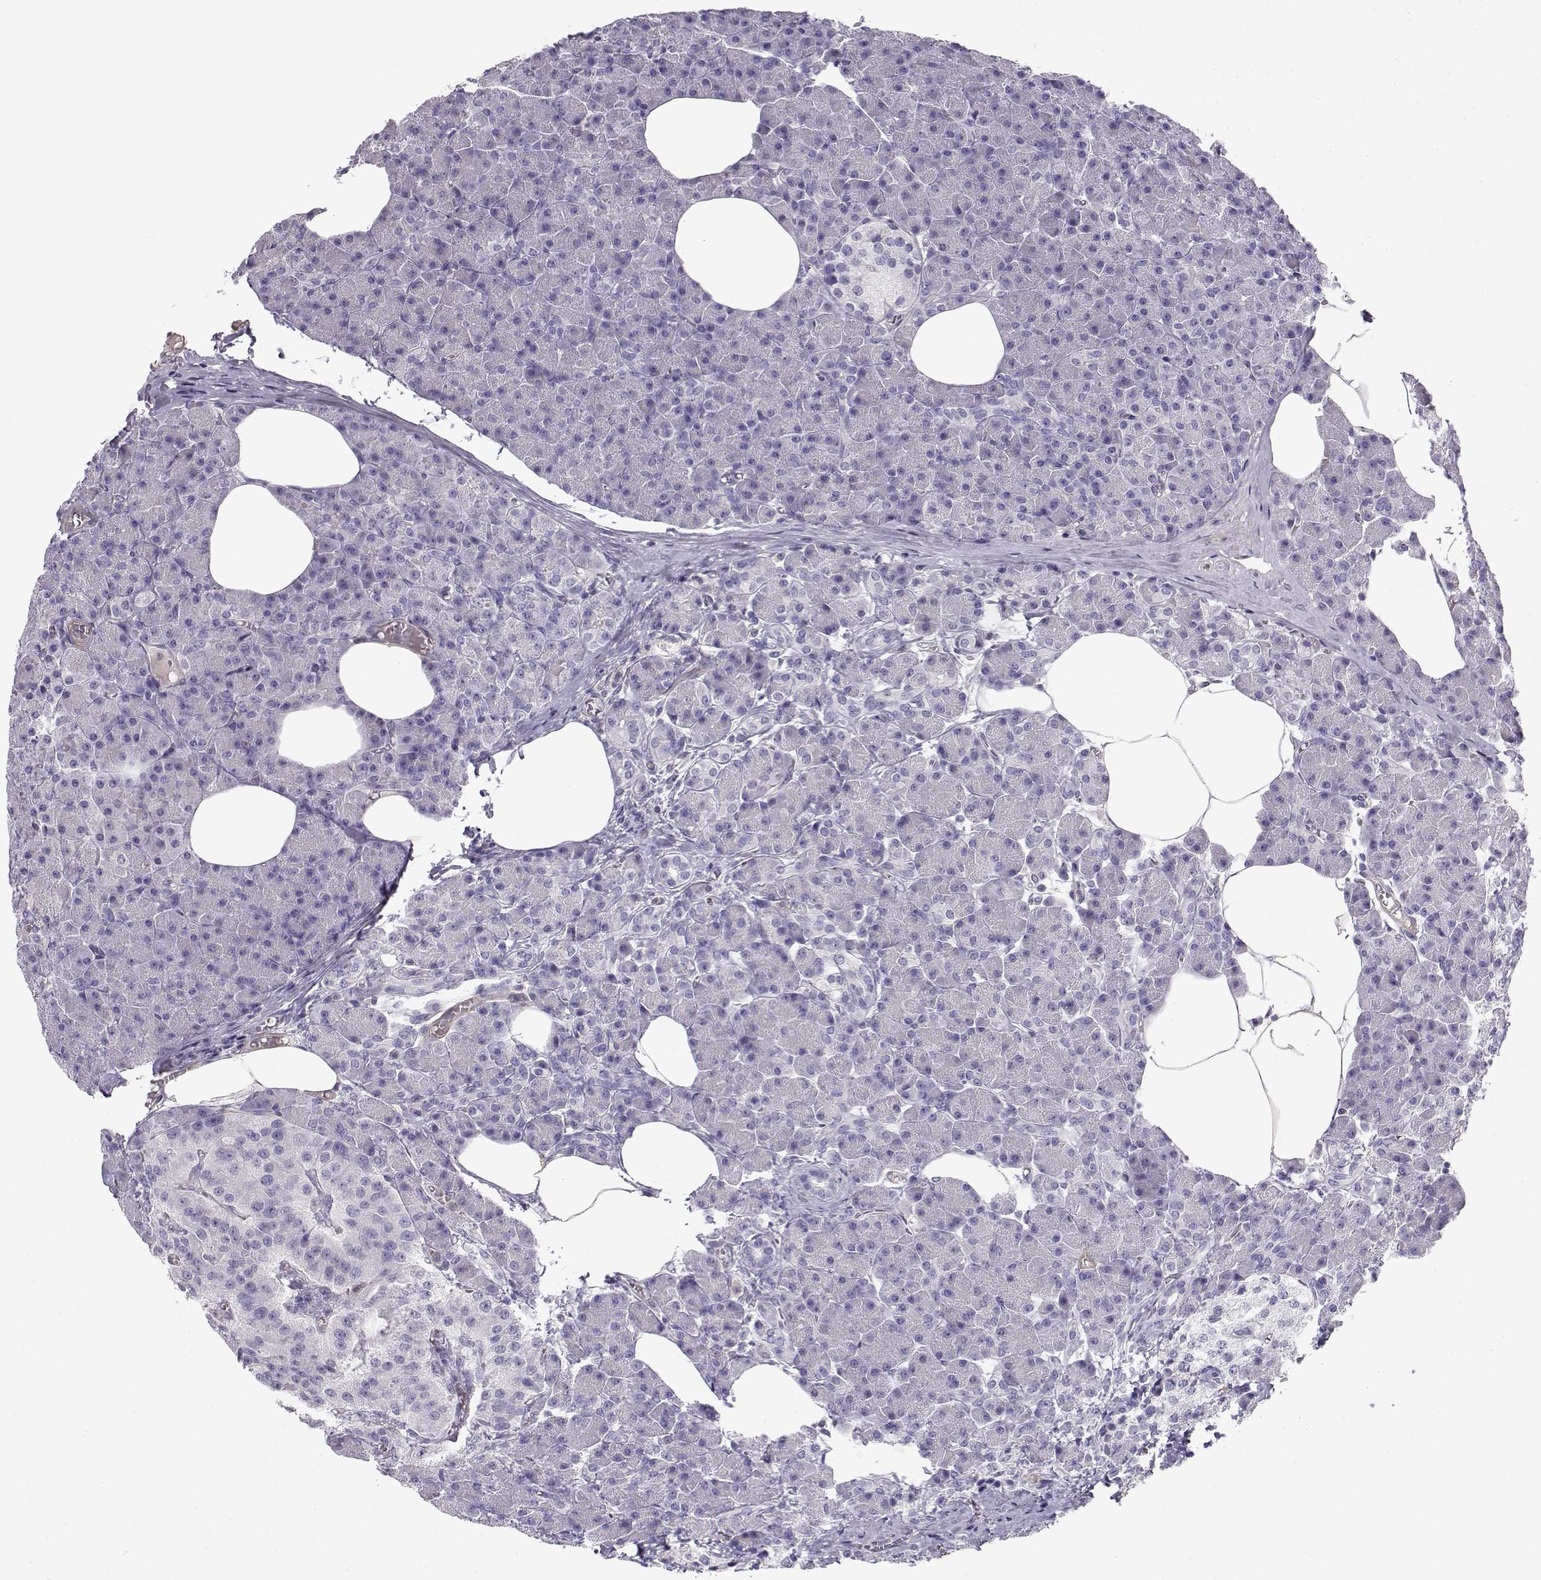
{"staining": {"intensity": "negative", "quantity": "none", "location": "none"}, "tissue": "pancreas", "cell_type": "Exocrine glandular cells", "image_type": "normal", "snomed": [{"axis": "morphology", "description": "Normal tissue, NOS"}, {"axis": "topography", "description": "Pancreas"}], "caption": "This histopathology image is of normal pancreas stained with immunohistochemistry (IHC) to label a protein in brown with the nuclei are counter-stained blue. There is no staining in exocrine glandular cells. (Immunohistochemistry, brightfield microscopy, high magnification).", "gene": "MYO1A", "patient": {"sex": "female", "age": 45}}